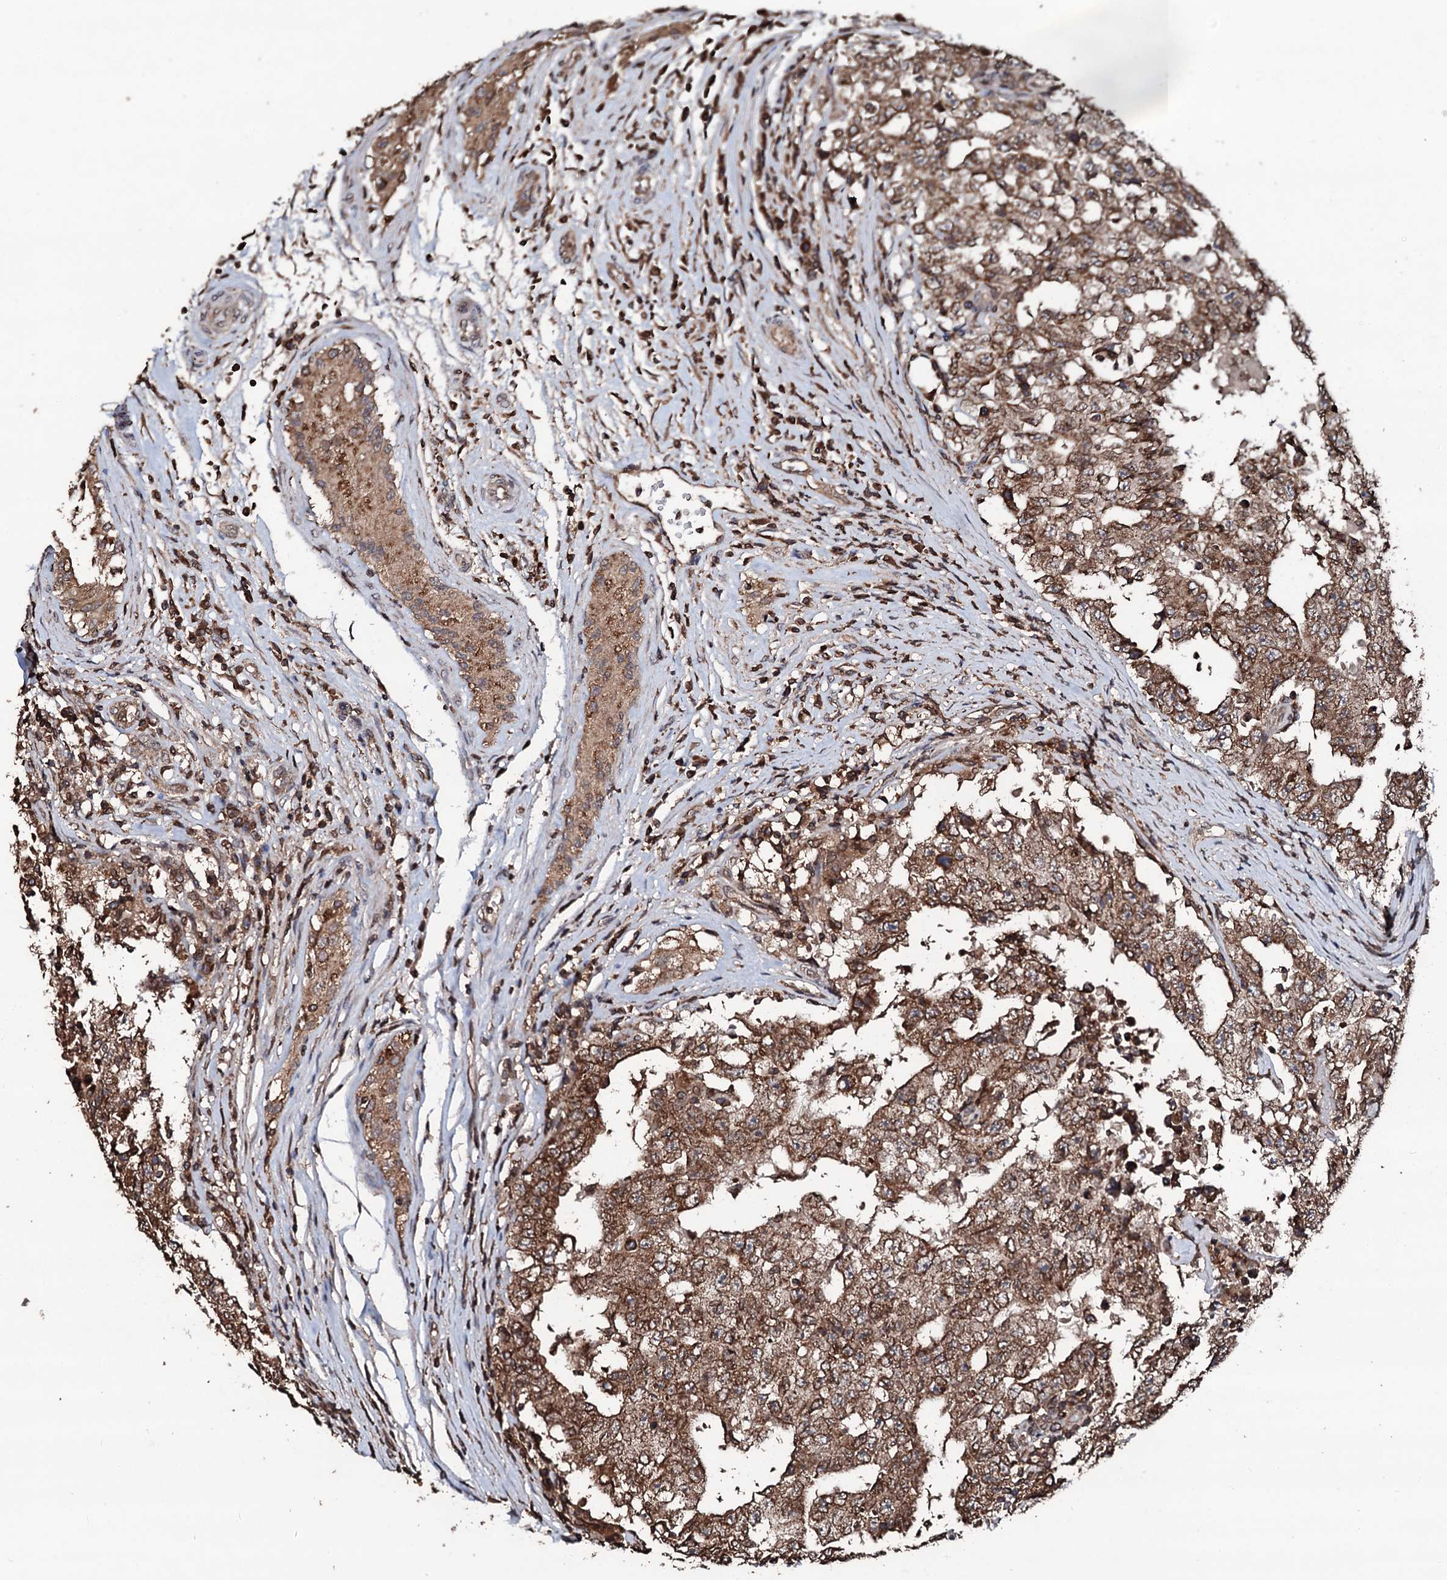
{"staining": {"intensity": "strong", "quantity": ">75%", "location": "cytoplasmic/membranous"}, "tissue": "testis cancer", "cell_type": "Tumor cells", "image_type": "cancer", "snomed": [{"axis": "morphology", "description": "Carcinoma, Embryonal, NOS"}, {"axis": "topography", "description": "Testis"}], "caption": "This micrograph demonstrates immunohistochemistry staining of testis cancer (embryonal carcinoma), with high strong cytoplasmic/membranous positivity in about >75% of tumor cells.", "gene": "SDHAF2", "patient": {"sex": "male", "age": 26}}